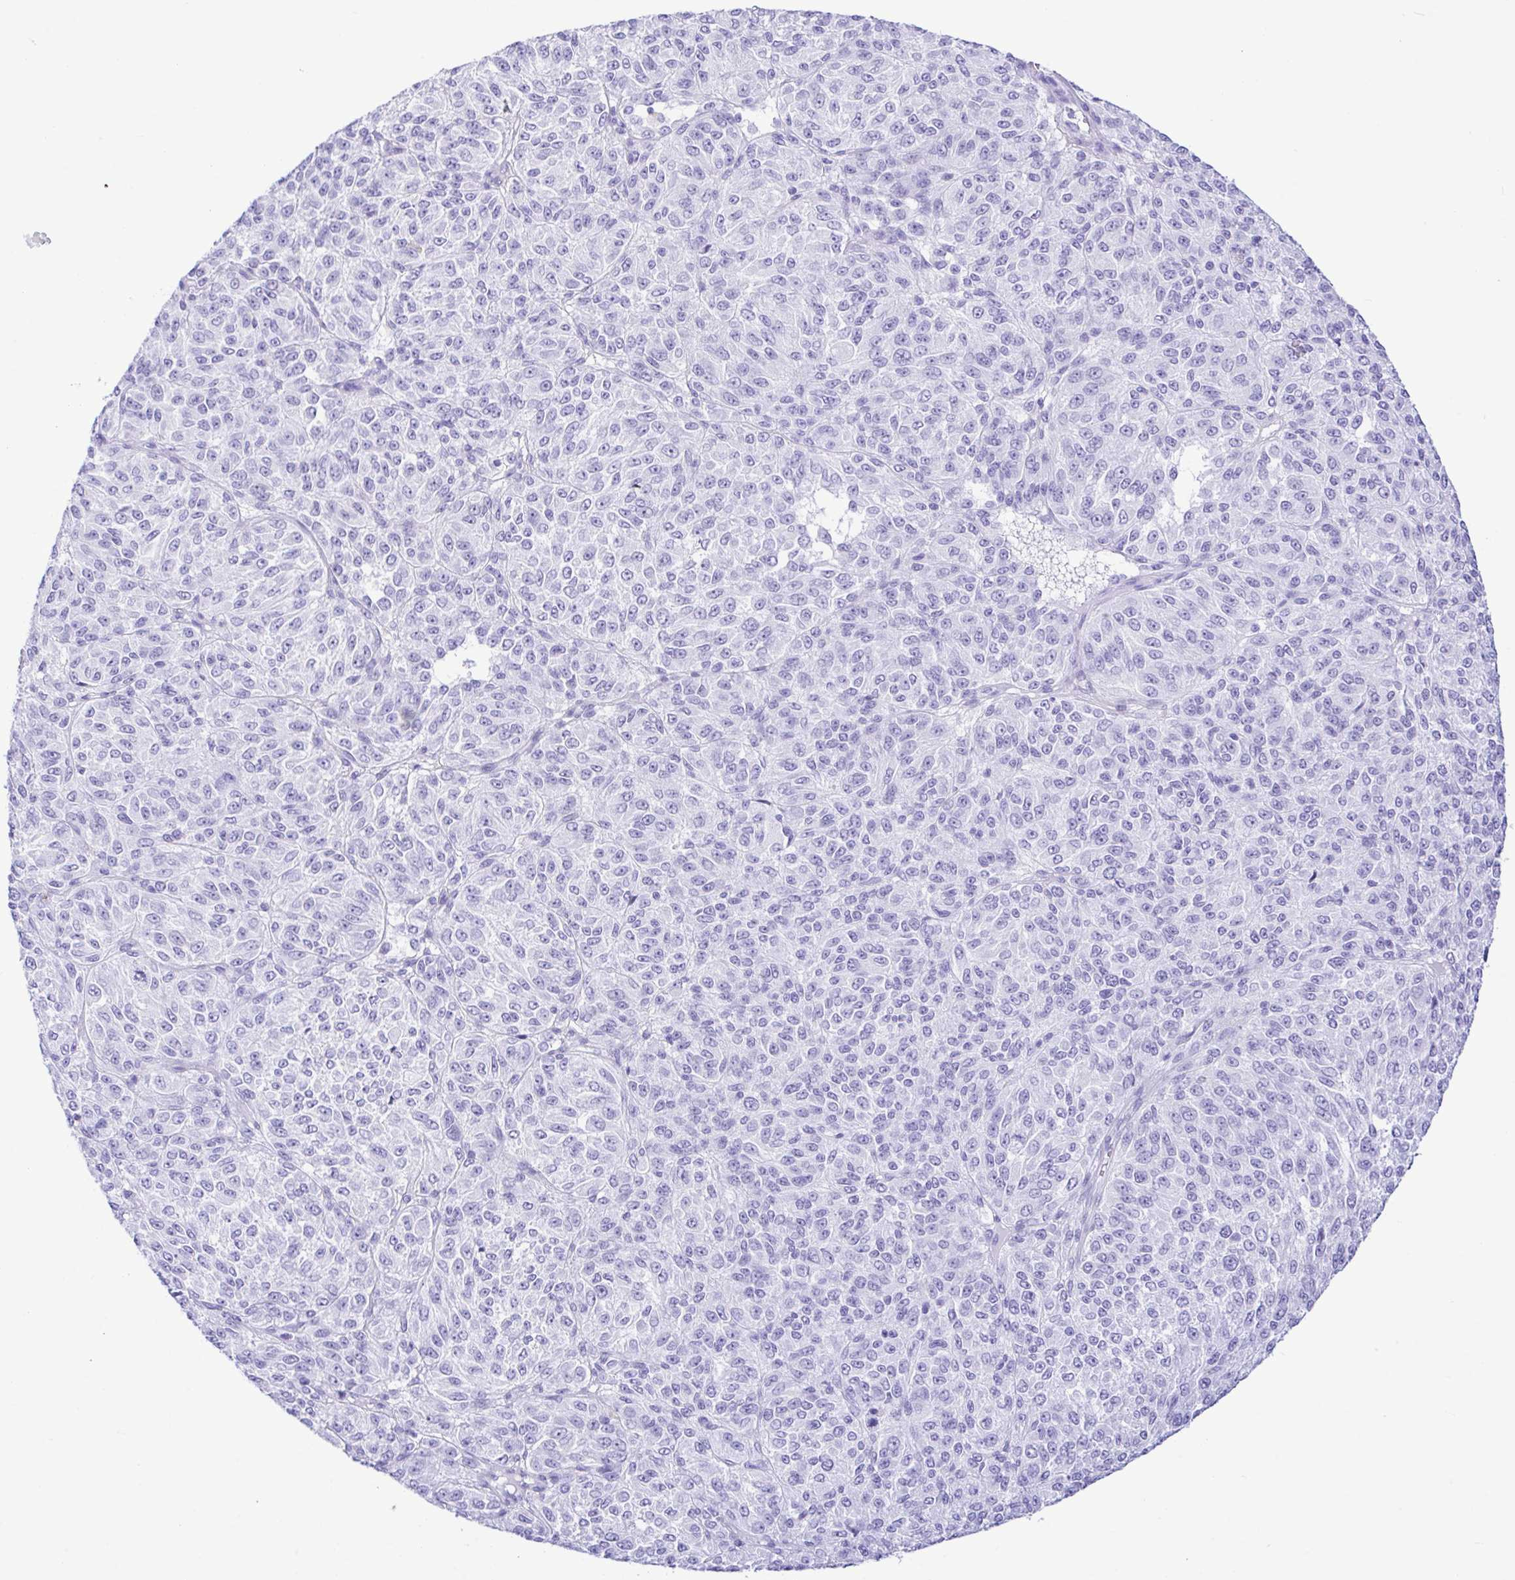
{"staining": {"intensity": "negative", "quantity": "none", "location": "none"}, "tissue": "melanoma", "cell_type": "Tumor cells", "image_type": "cancer", "snomed": [{"axis": "morphology", "description": "Malignant melanoma, Metastatic site"}, {"axis": "topography", "description": "Brain"}], "caption": "IHC photomicrograph of human melanoma stained for a protein (brown), which reveals no positivity in tumor cells. (DAB immunohistochemistry with hematoxylin counter stain).", "gene": "SELENOV", "patient": {"sex": "female", "age": 56}}